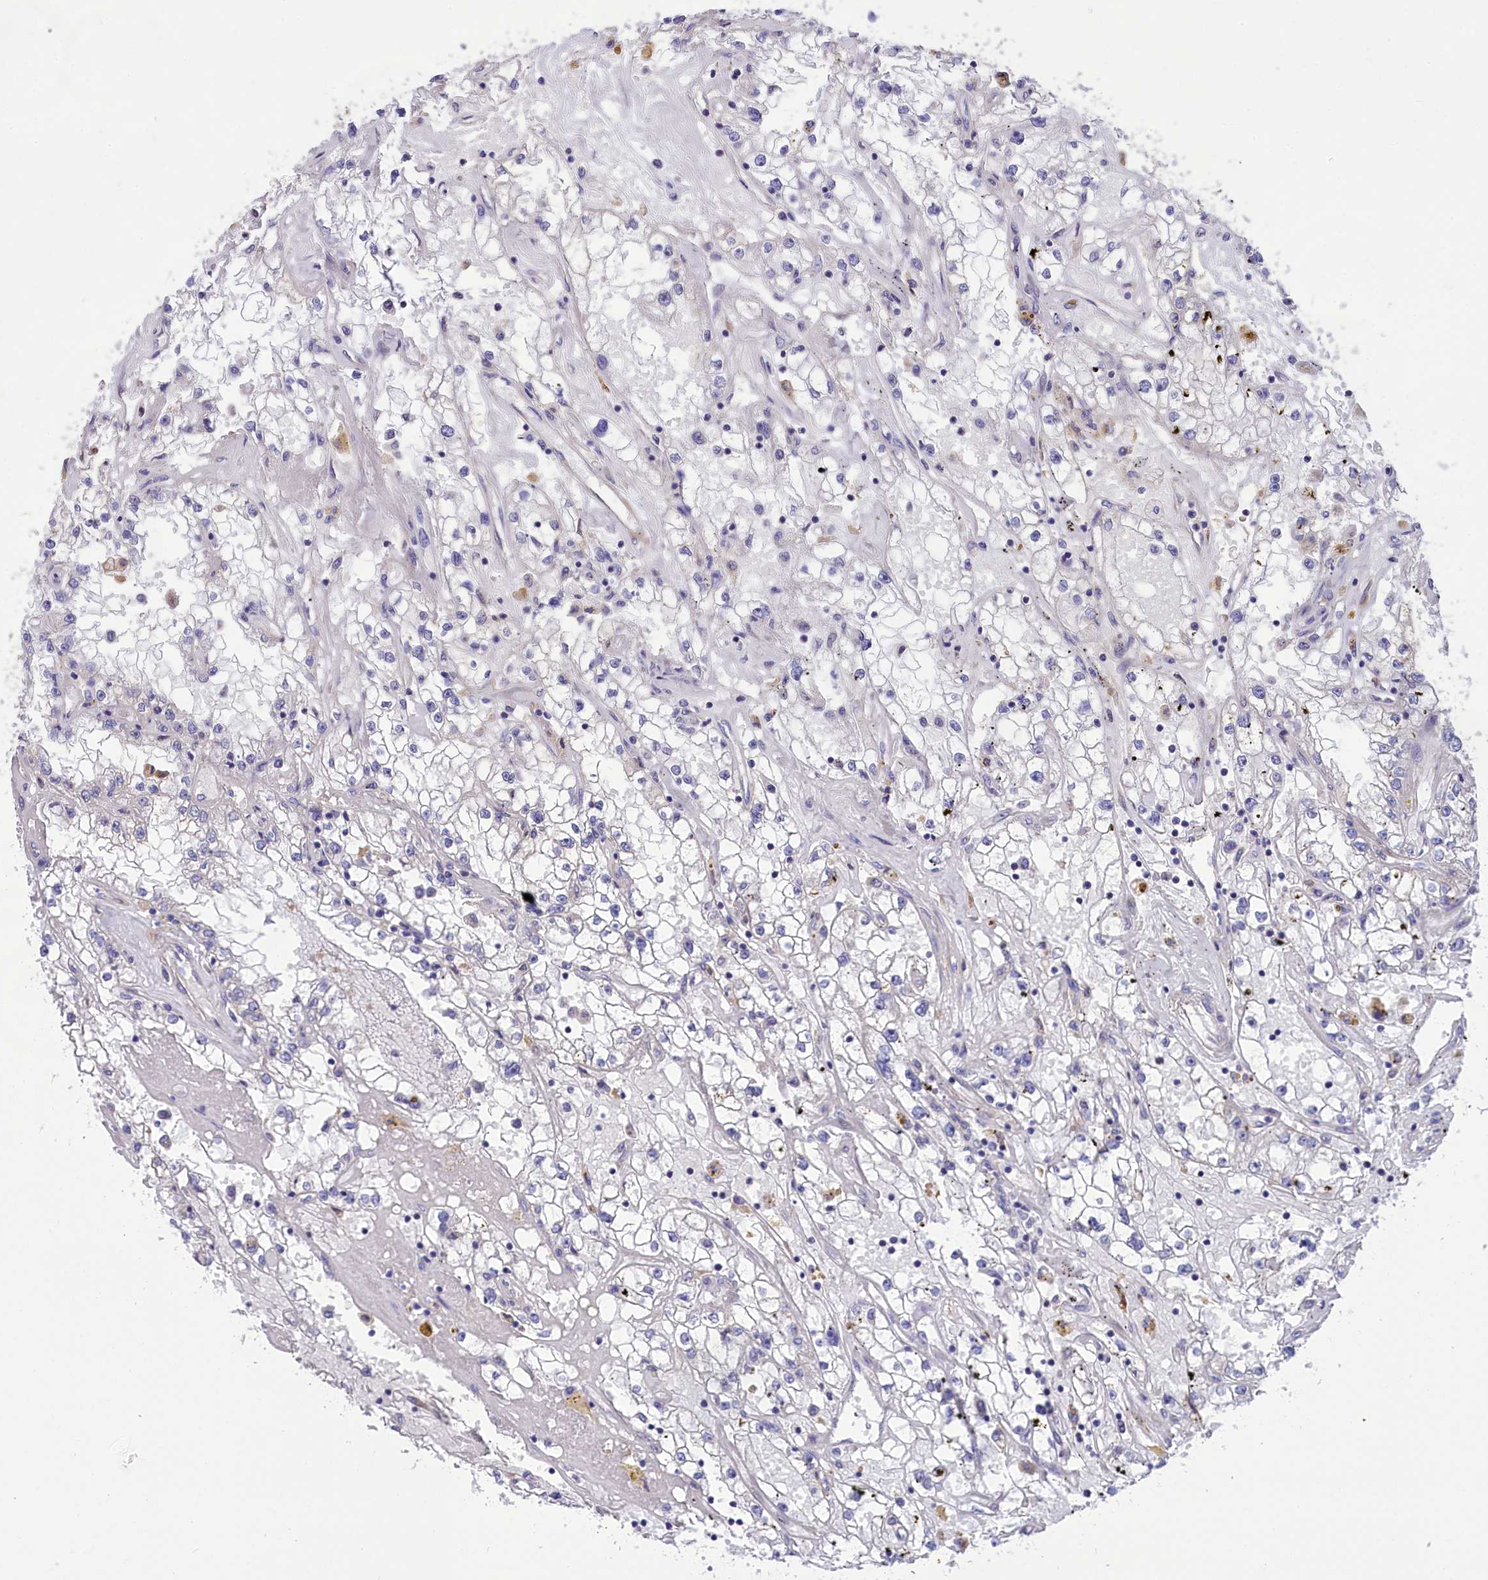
{"staining": {"intensity": "negative", "quantity": "none", "location": "none"}, "tissue": "renal cancer", "cell_type": "Tumor cells", "image_type": "cancer", "snomed": [{"axis": "morphology", "description": "Adenocarcinoma, NOS"}, {"axis": "topography", "description": "Kidney"}], "caption": "This is an immunohistochemistry (IHC) photomicrograph of renal cancer. There is no staining in tumor cells.", "gene": "CYP2U1", "patient": {"sex": "male", "age": 56}}